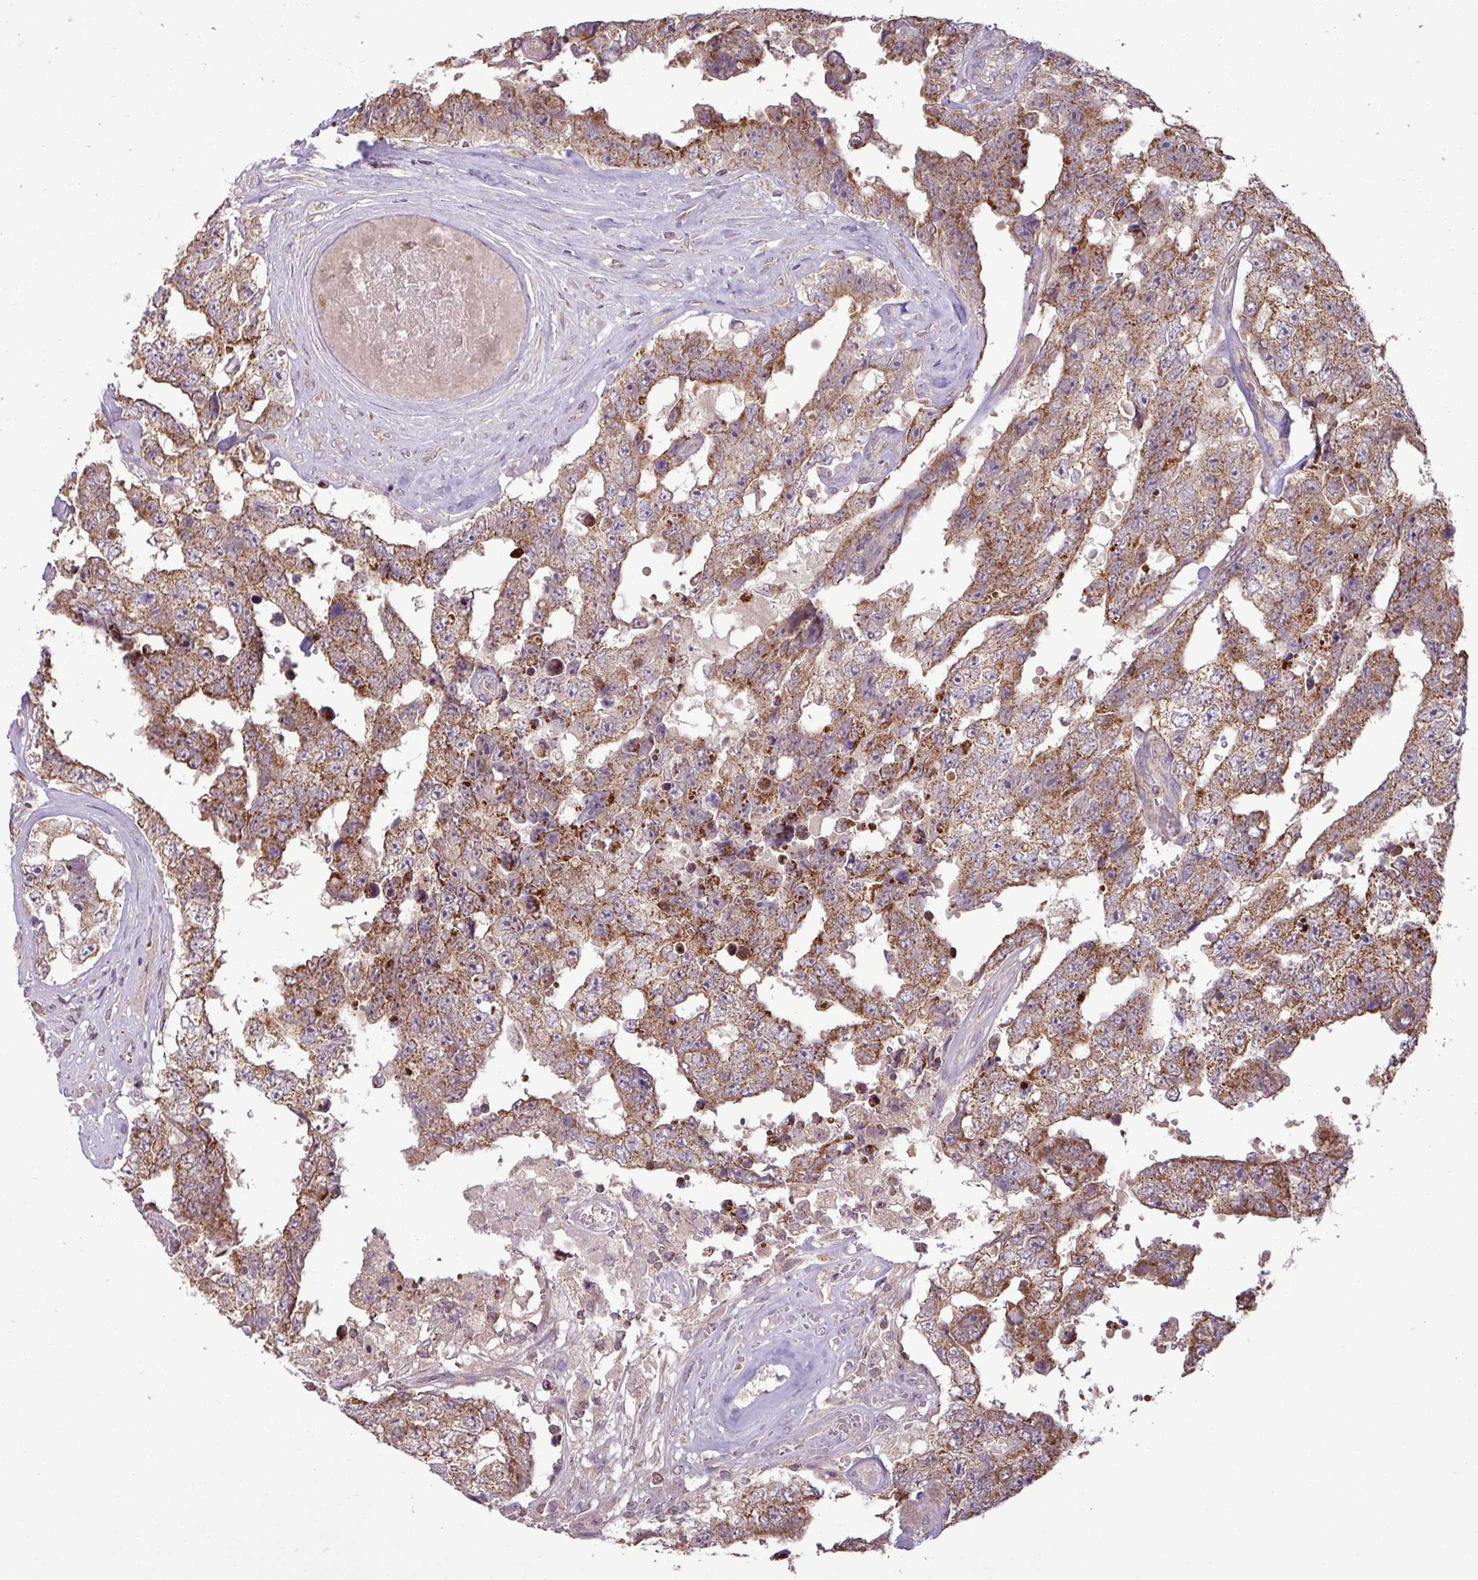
{"staining": {"intensity": "moderate", "quantity": ">75%", "location": "cytoplasmic/membranous"}, "tissue": "testis cancer", "cell_type": "Tumor cells", "image_type": "cancer", "snomed": [{"axis": "morphology", "description": "Normal tissue, NOS"}, {"axis": "morphology", "description": "Carcinoma, Embryonal, NOS"}, {"axis": "topography", "description": "Testis"}, {"axis": "topography", "description": "Epididymis"}], "caption": "IHC of human testis embryonal carcinoma demonstrates medium levels of moderate cytoplasmic/membranous staining in about >75% of tumor cells.", "gene": "MCTP2", "patient": {"sex": "male", "age": 25}}